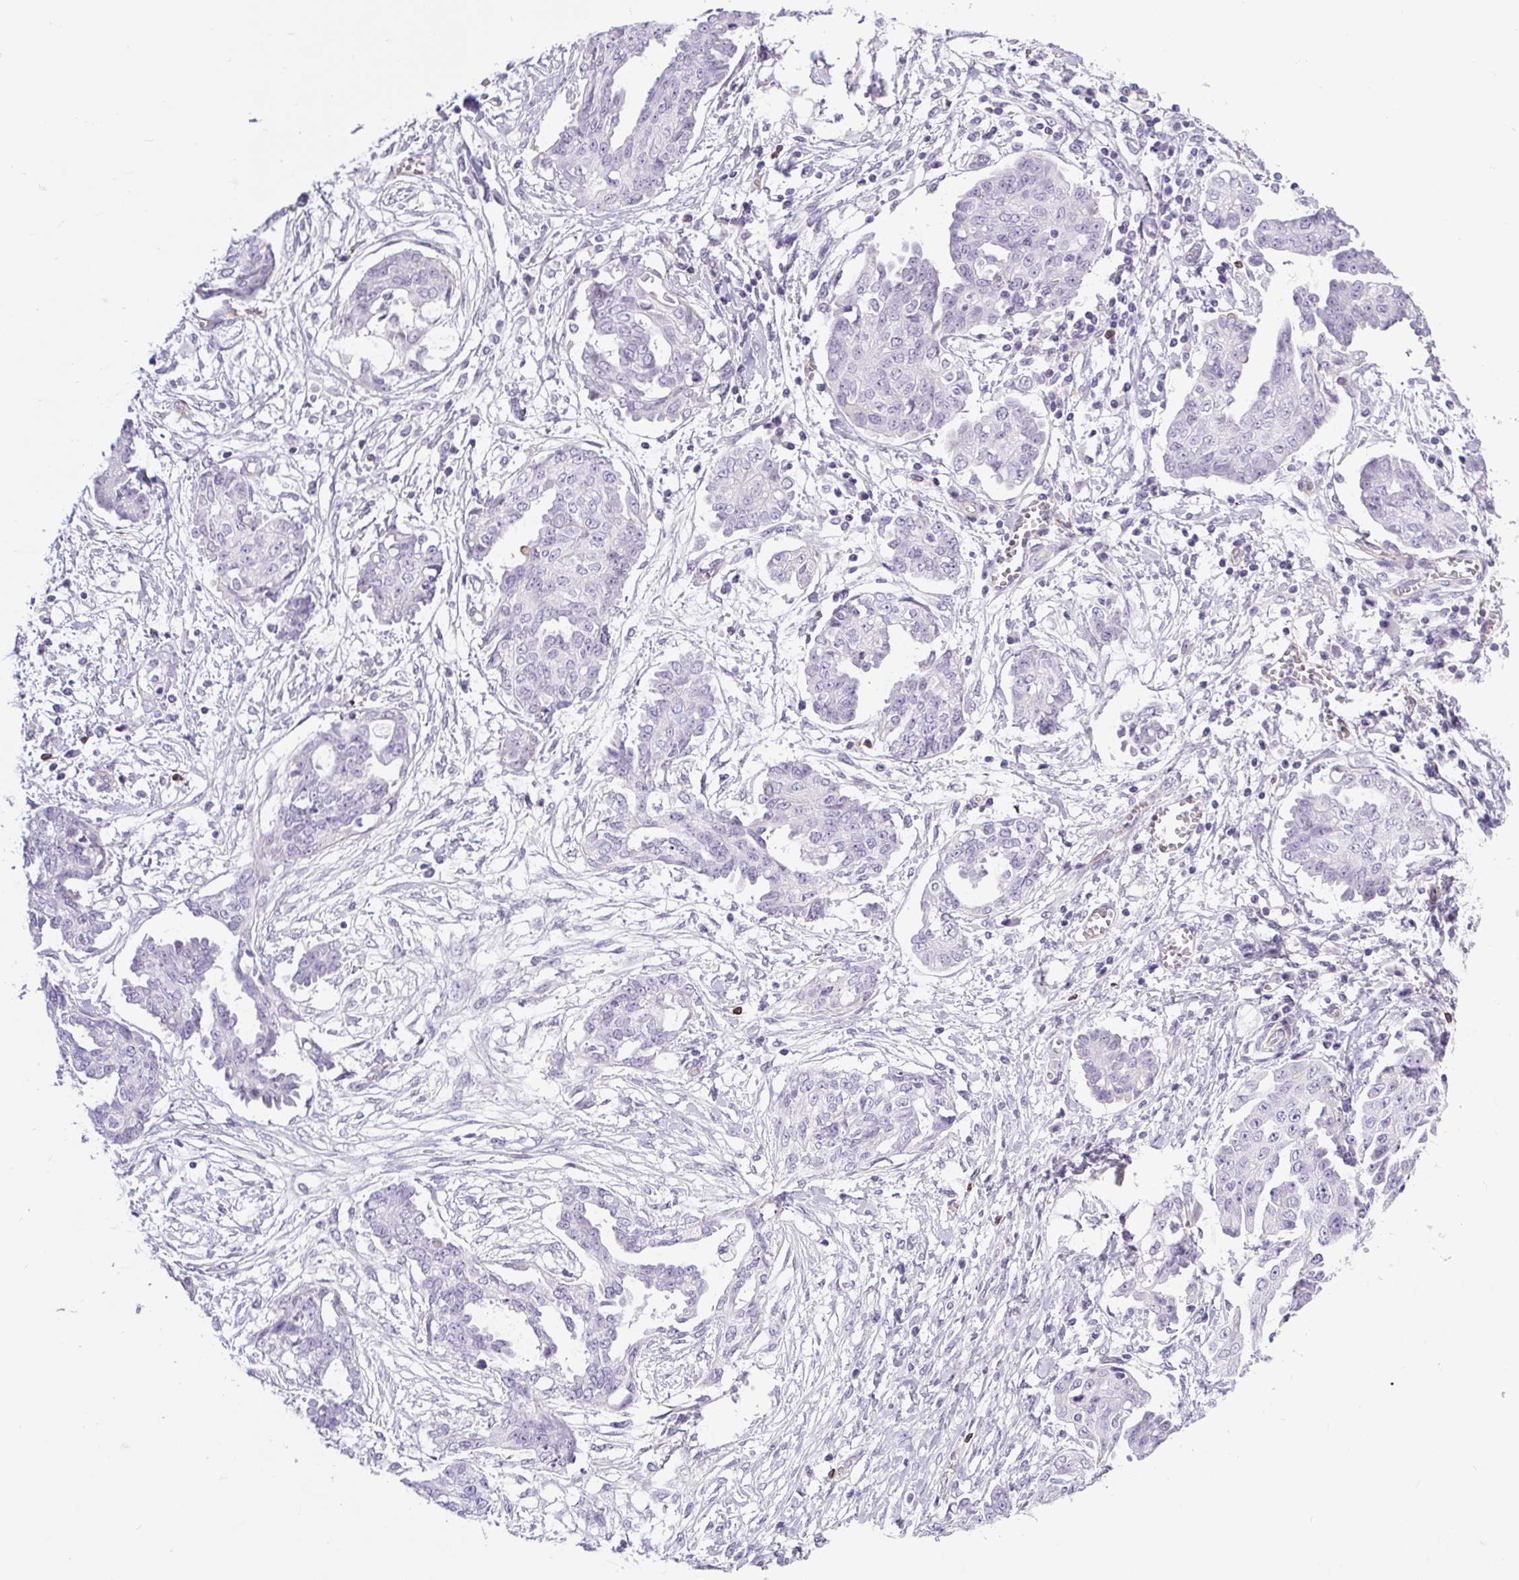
{"staining": {"intensity": "negative", "quantity": "none", "location": "none"}, "tissue": "ovarian cancer", "cell_type": "Tumor cells", "image_type": "cancer", "snomed": [{"axis": "morphology", "description": "Cystadenocarcinoma, serous, NOS"}, {"axis": "topography", "description": "Ovary"}], "caption": "Tumor cells show no significant positivity in serous cystadenocarcinoma (ovarian).", "gene": "BCAS1", "patient": {"sex": "female", "age": 71}}